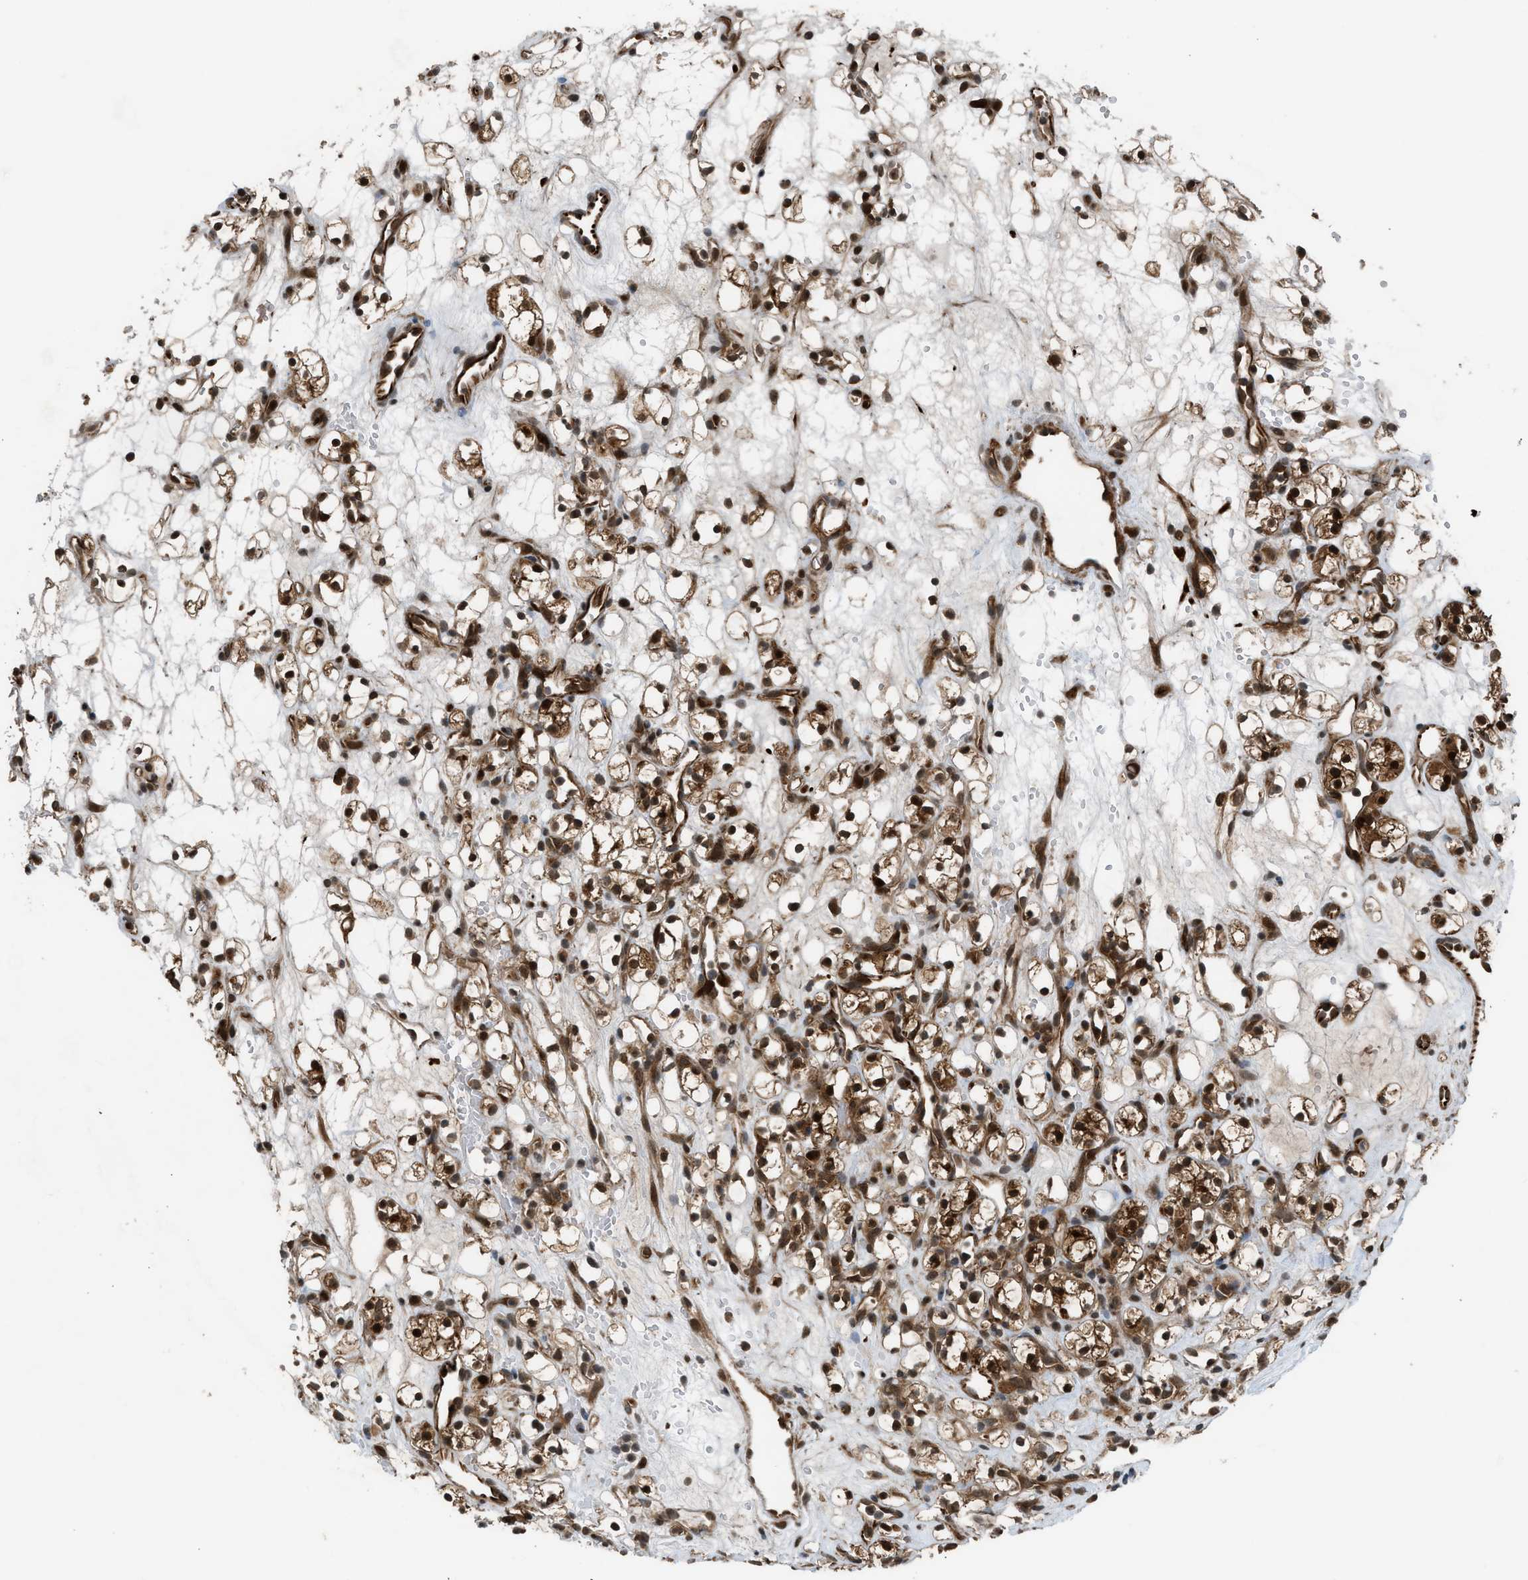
{"staining": {"intensity": "strong", "quantity": ">75%", "location": "cytoplasmic/membranous,nuclear"}, "tissue": "renal cancer", "cell_type": "Tumor cells", "image_type": "cancer", "snomed": [{"axis": "morphology", "description": "Adenocarcinoma, NOS"}, {"axis": "topography", "description": "Kidney"}], "caption": "IHC micrograph of human adenocarcinoma (renal) stained for a protein (brown), which displays high levels of strong cytoplasmic/membranous and nuclear expression in about >75% of tumor cells.", "gene": "TXNL1", "patient": {"sex": "female", "age": 60}}